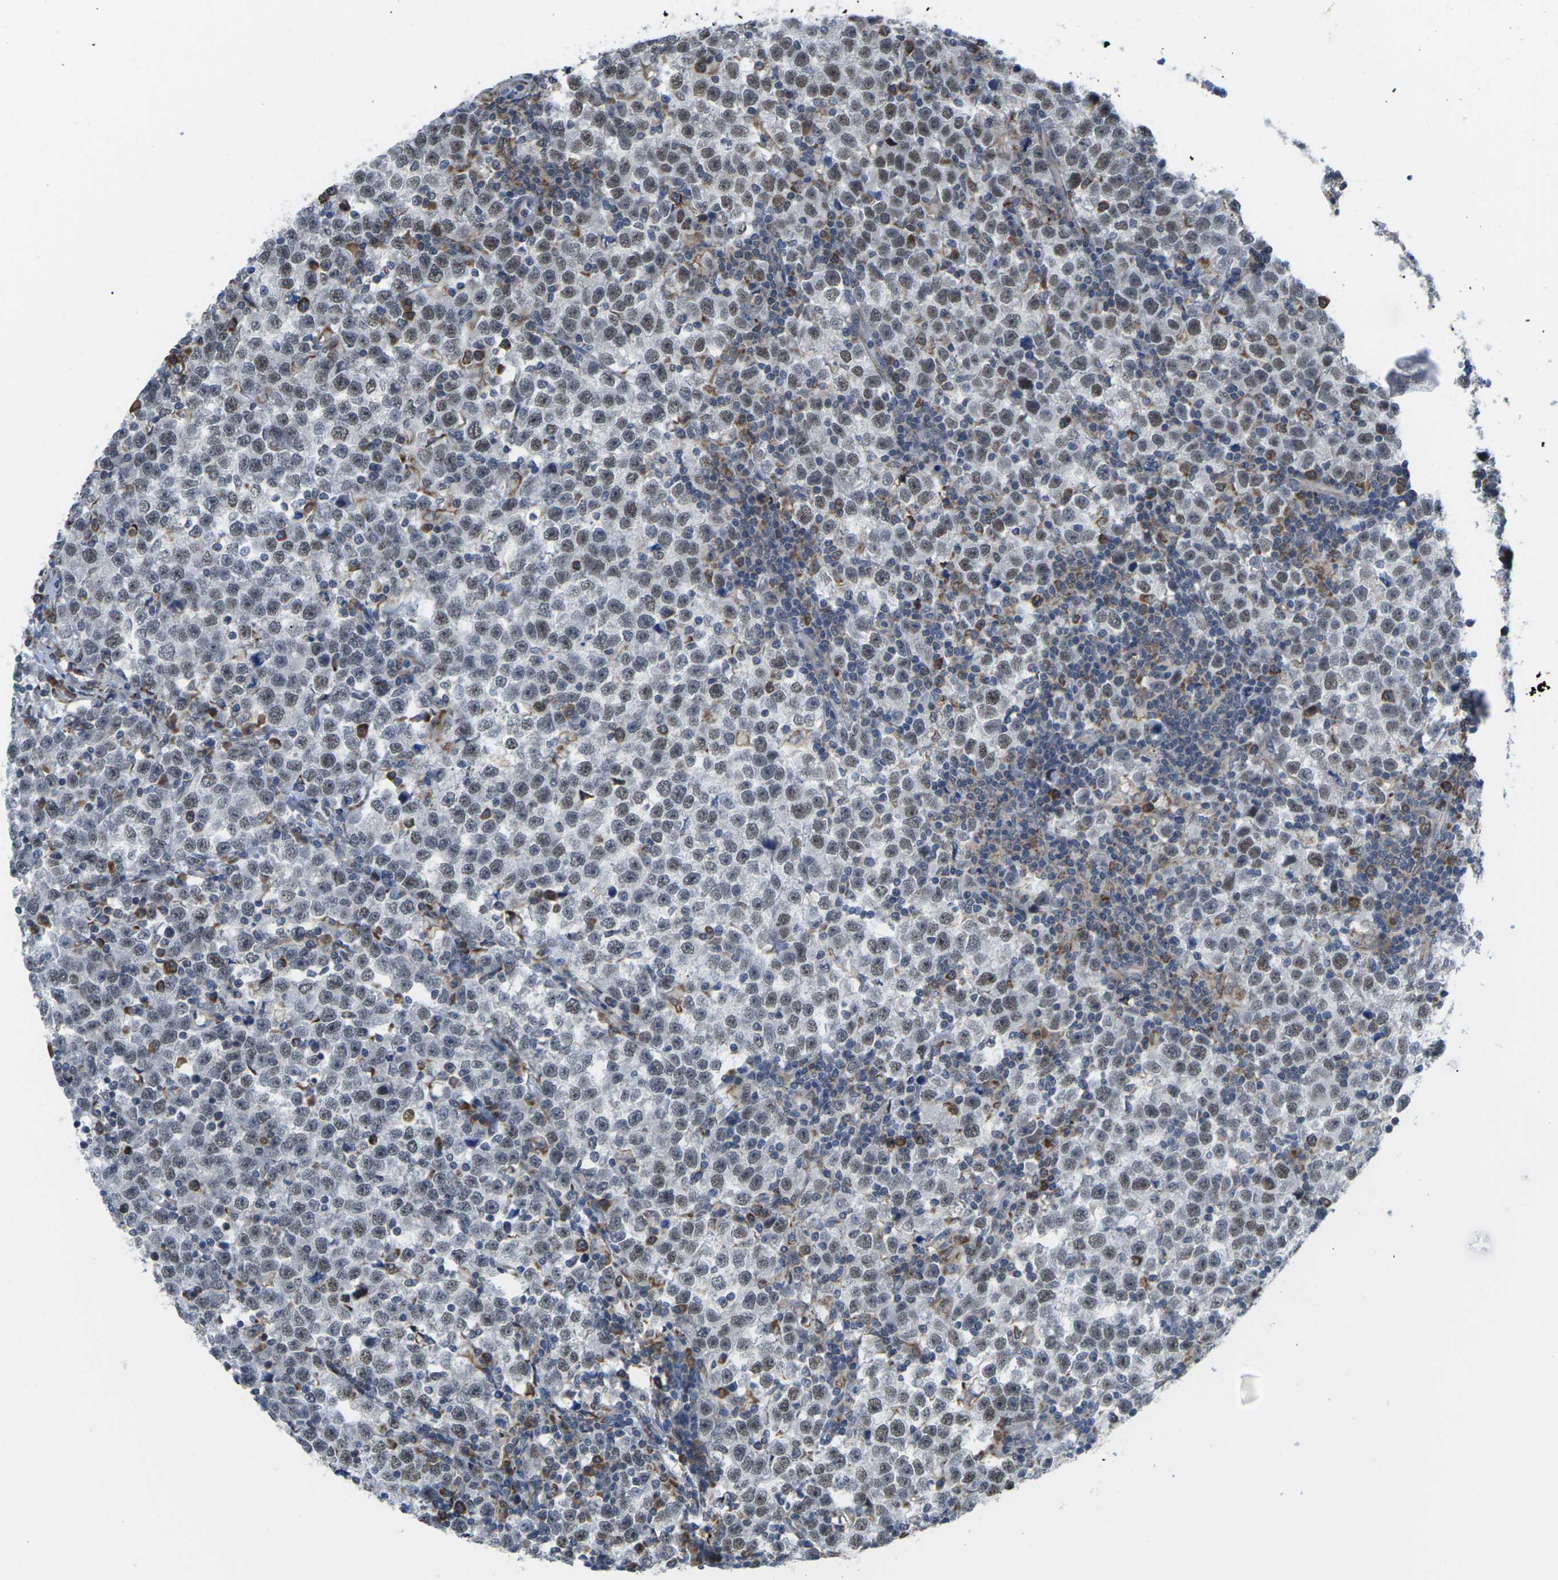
{"staining": {"intensity": "weak", "quantity": ">75%", "location": "nuclear"}, "tissue": "testis cancer", "cell_type": "Tumor cells", "image_type": "cancer", "snomed": [{"axis": "morphology", "description": "Seminoma, NOS"}, {"axis": "topography", "description": "Testis"}], "caption": "Immunohistochemical staining of seminoma (testis) reveals low levels of weak nuclear staining in about >75% of tumor cells.", "gene": "PDZK1IP1", "patient": {"sex": "male", "age": 43}}